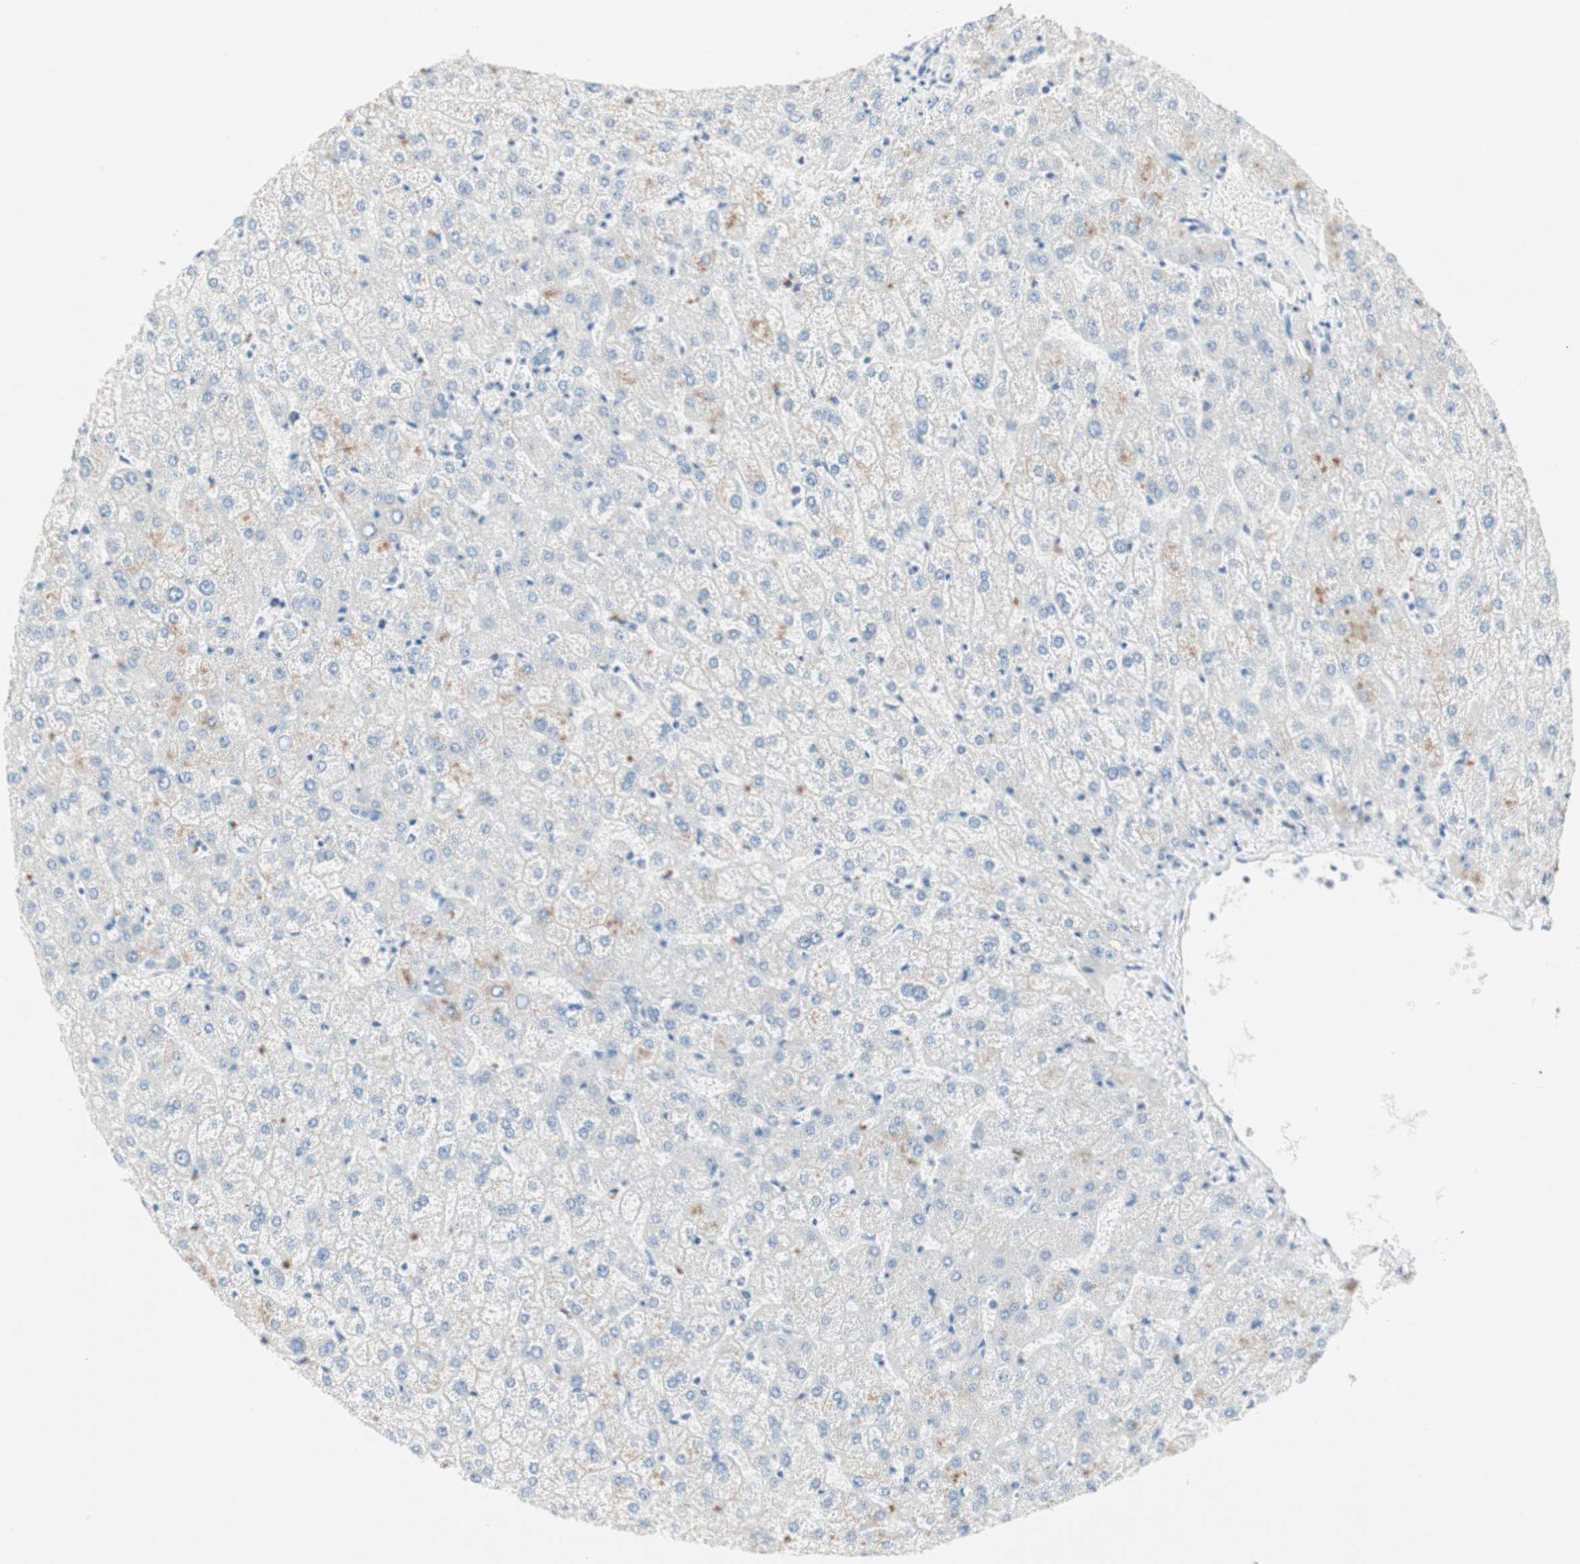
{"staining": {"intensity": "negative", "quantity": "none", "location": "none"}, "tissue": "liver", "cell_type": "Cholangiocytes", "image_type": "normal", "snomed": [{"axis": "morphology", "description": "Normal tissue, NOS"}, {"axis": "topography", "description": "Liver"}], "caption": "Unremarkable liver was stained to show a protein in brown. There is no significant positivity in cholangiocytes. (DAB immunohistochemistry visualized using brightfield microscopy, high magnification).", "gene": "SULT1C2", "patient": {"sex": "female", "age": 32}}